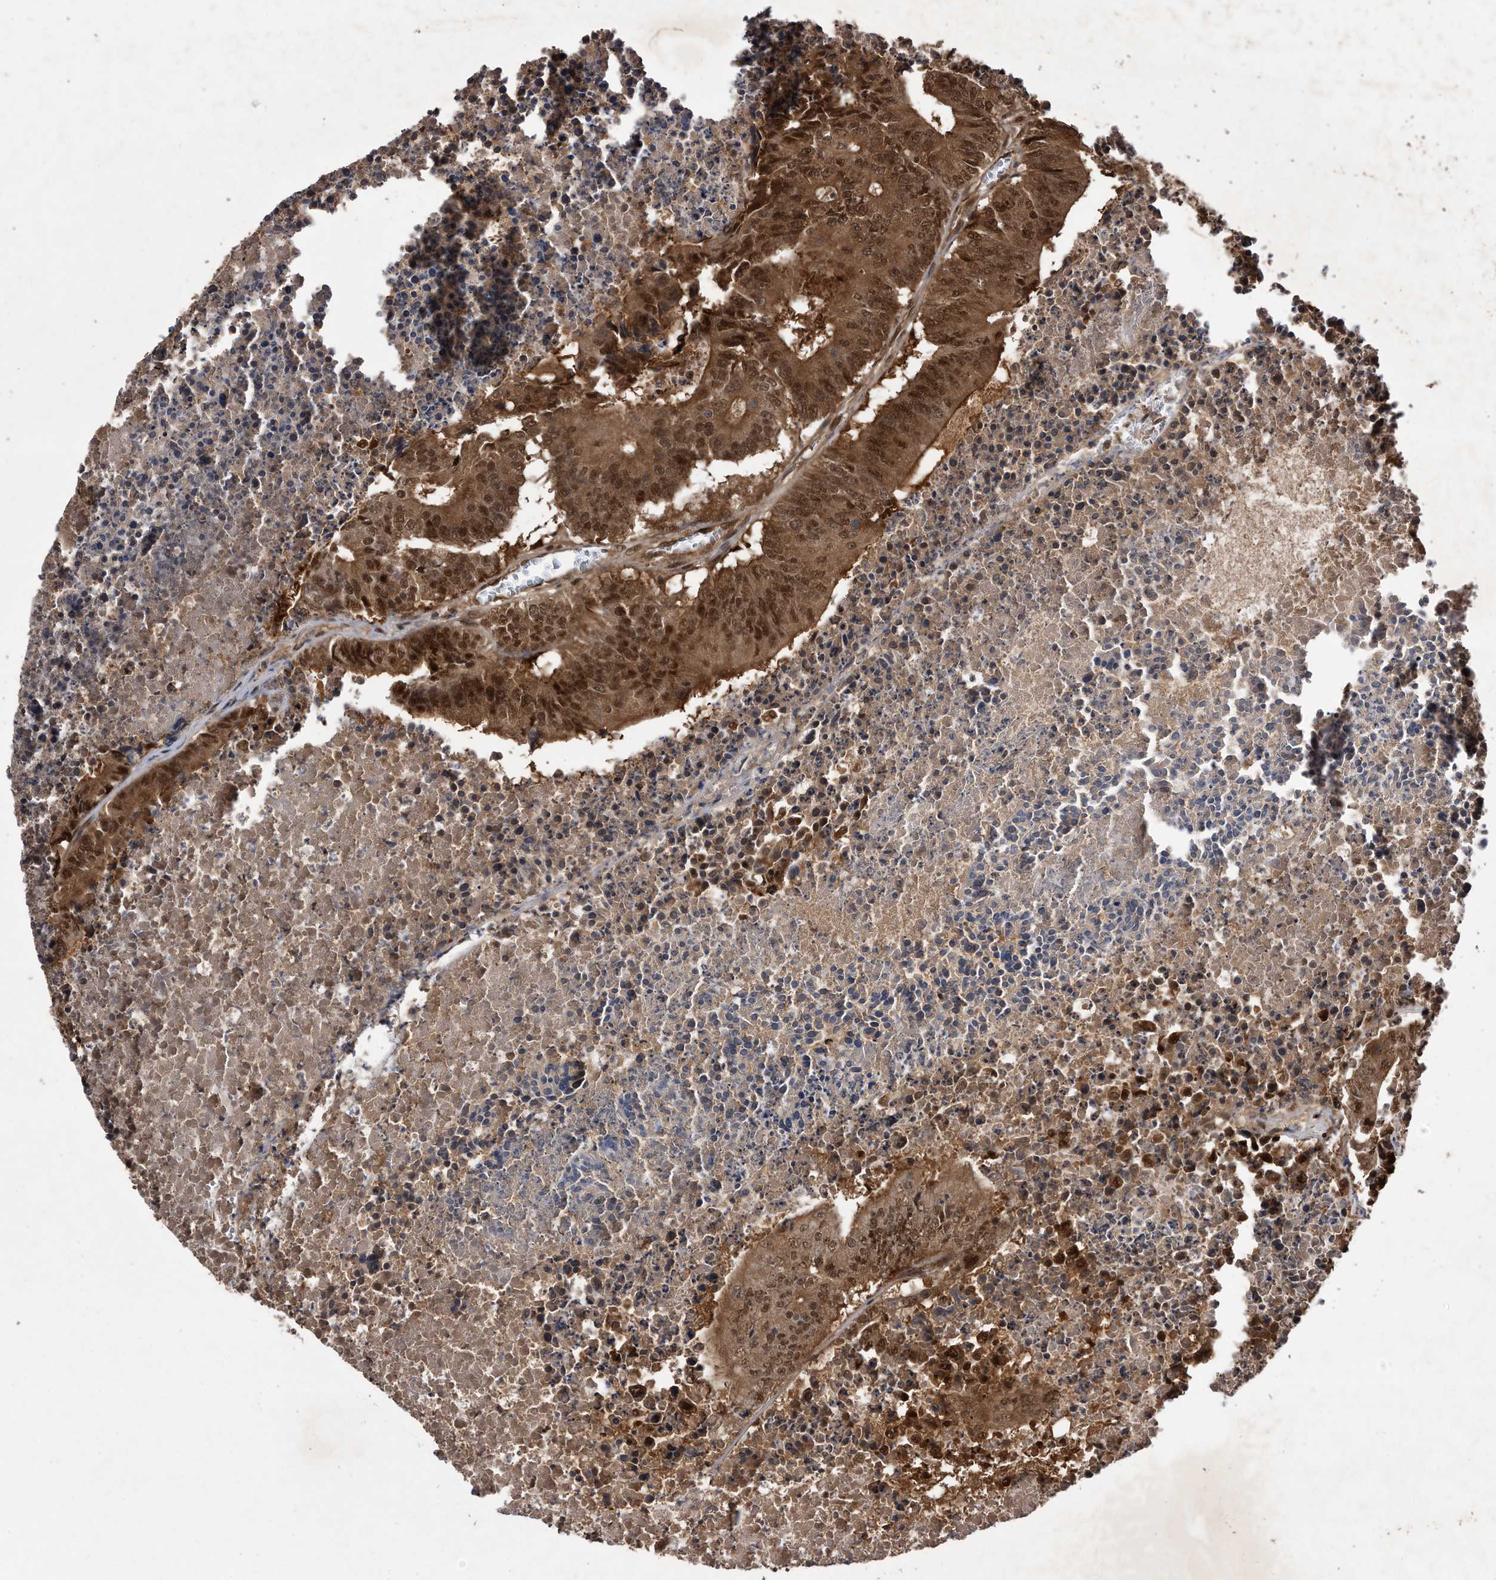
{"staining": {"intensity": "strong", "quantity": ">75%", "location": "cytoplasmic/membranous,nuclear"}, "tissue": "colorectal cancer", "cell_type": "Tumor cells", "image_type": "cancer", "snomed": [{"axis": "morphology", "description": "Adenocarcinoma, NOS"}, {"axis": "topography", "description": "Colon"}], "caption": "Tumor cells display high levels of strong cytoplasmic/membranous and nuclear expression in approximately >75% of cells in human colorectal cancer (adenocarcinoma).", "gene": "RAD23B", "patient": {"sex": "male", "age": 87}}